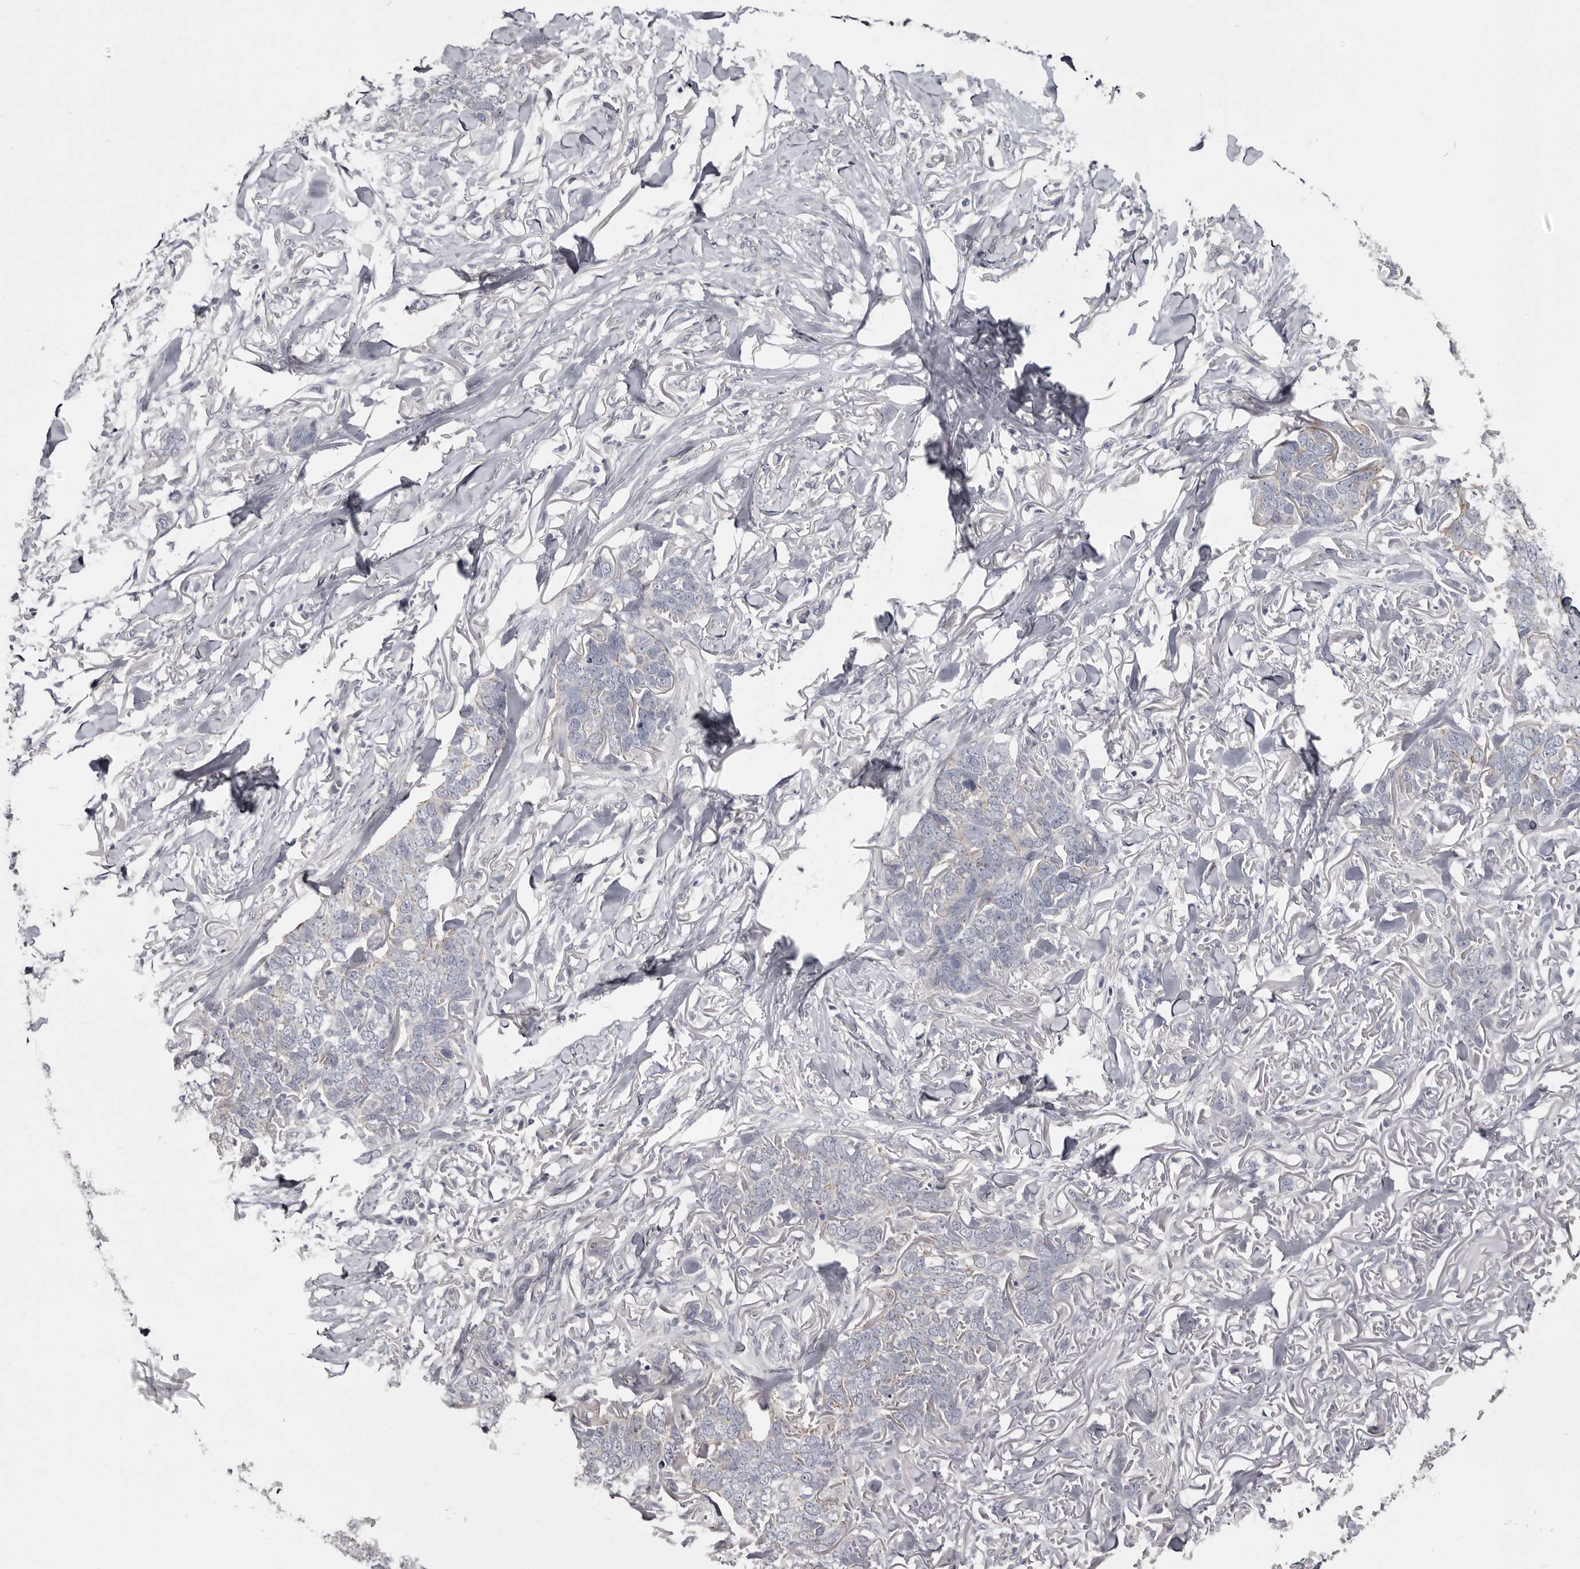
{"staining": {"intensity": "negative", "quantity": "none", "location": "none"}, "tissue": "skin cancer", "cell_type": "Tumor cells", "image_type": "cancer", "snomed": [{"axis": "morphology", "description": "Normal tissue, NOS"}, {"axis": "morphology", "description": "Basal cell carcinoma"}, {"axis": "topography", "description": "Skin"}], "caption": "High power microscopy photomicrograph of an immunohistochemistry (IHC) histopathology image of skin cancer, revealing no significant expression in tumor cells.", "gene": "CGN", "patient": {"sex": "male", "age": 77}}